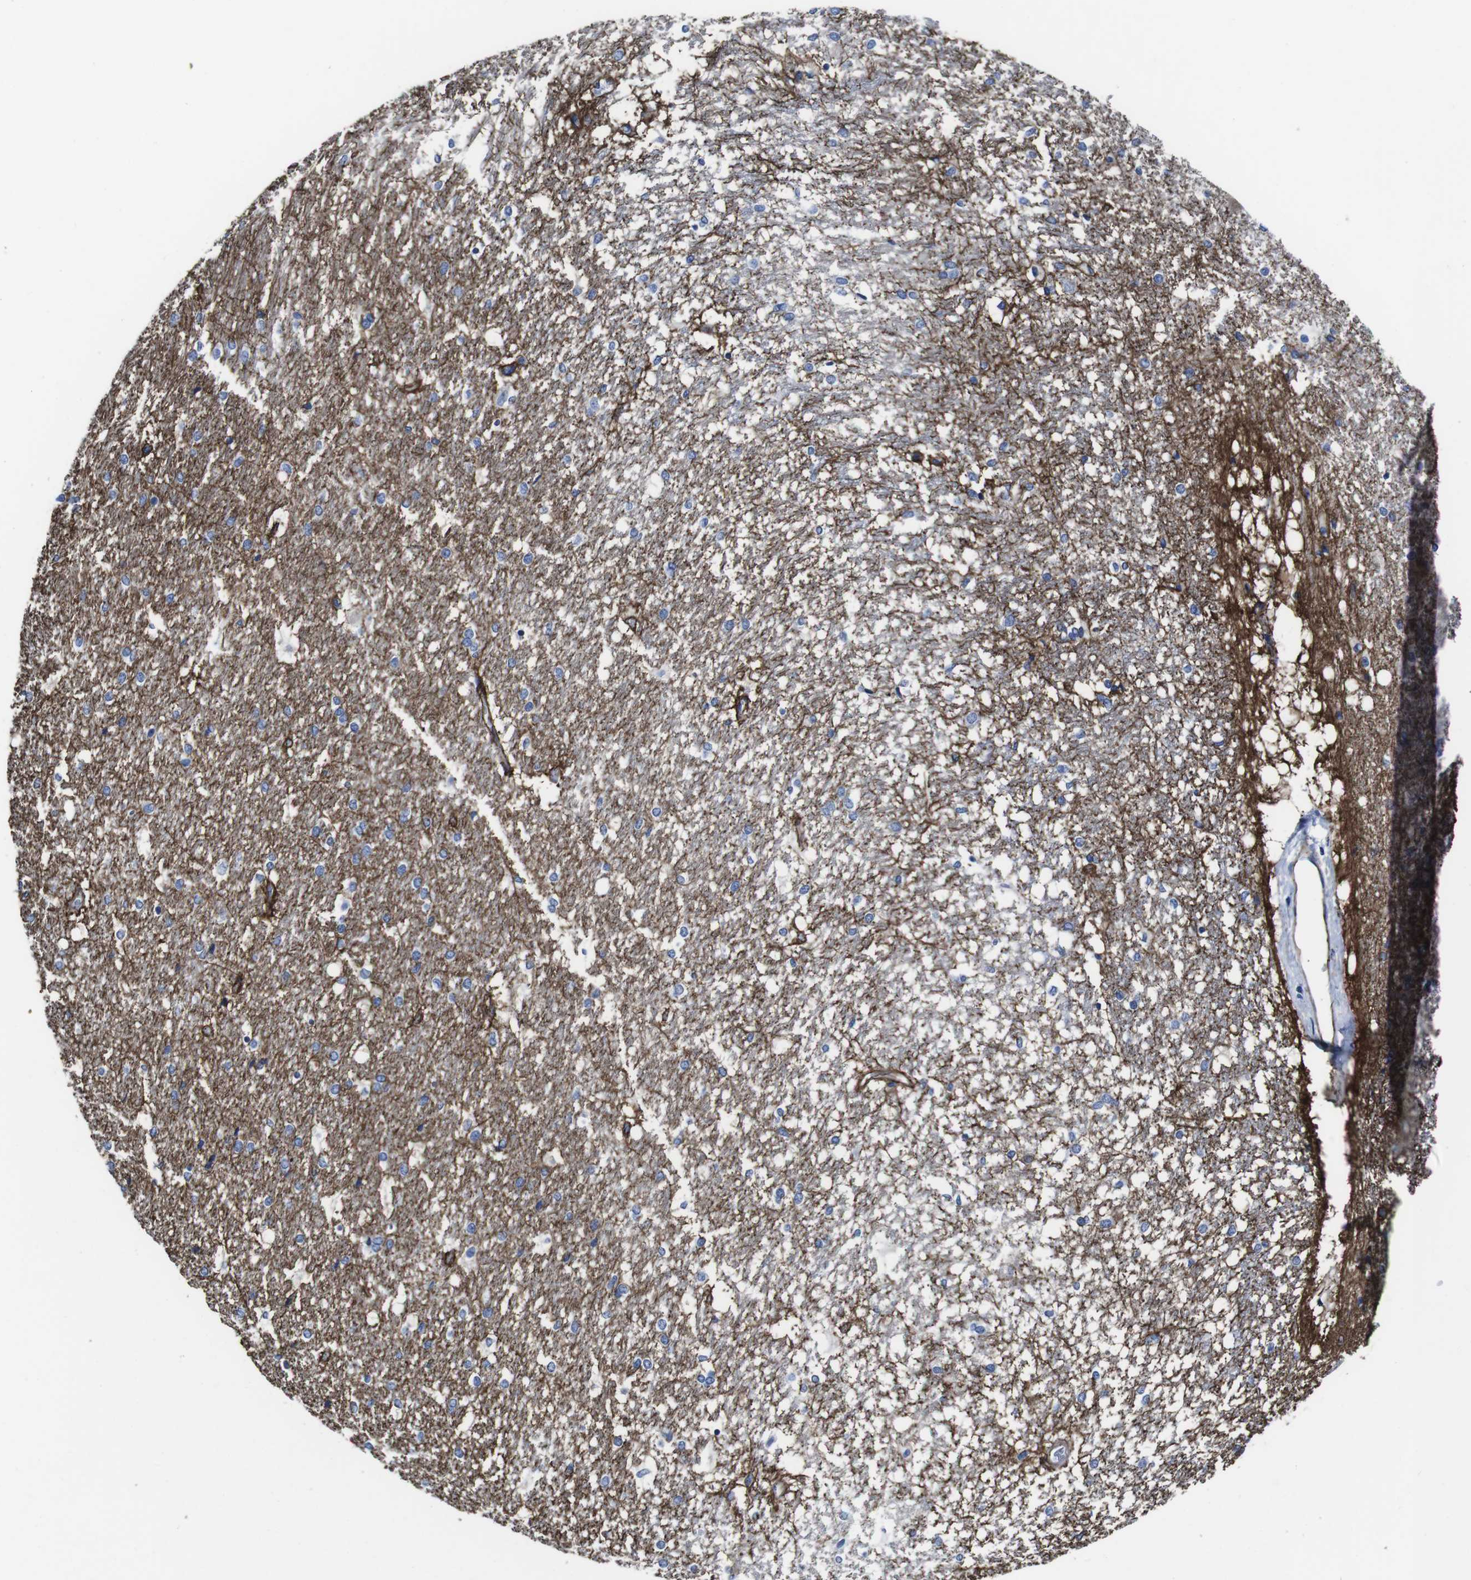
{"staining": {"intensity": "moderate", "quantity": "<25%", "location": "cytoplasmic/membranous"}, "tissue": "hippocampus", "cell_type": "Glial cells", "image_type": "normal", "snomed": [{"axis": "morphology", "description": "Normal tissue, NOS"}, {"axis": "topography", "description": "Hippocampus"}], "caption": "Glial cells show low levels of moderate cytoplasmic/membranous expression in approximately <25% of cells in normal human hippocampus.", "gene": "NUMB", "patient": {"sex": "female", "age": 19}}